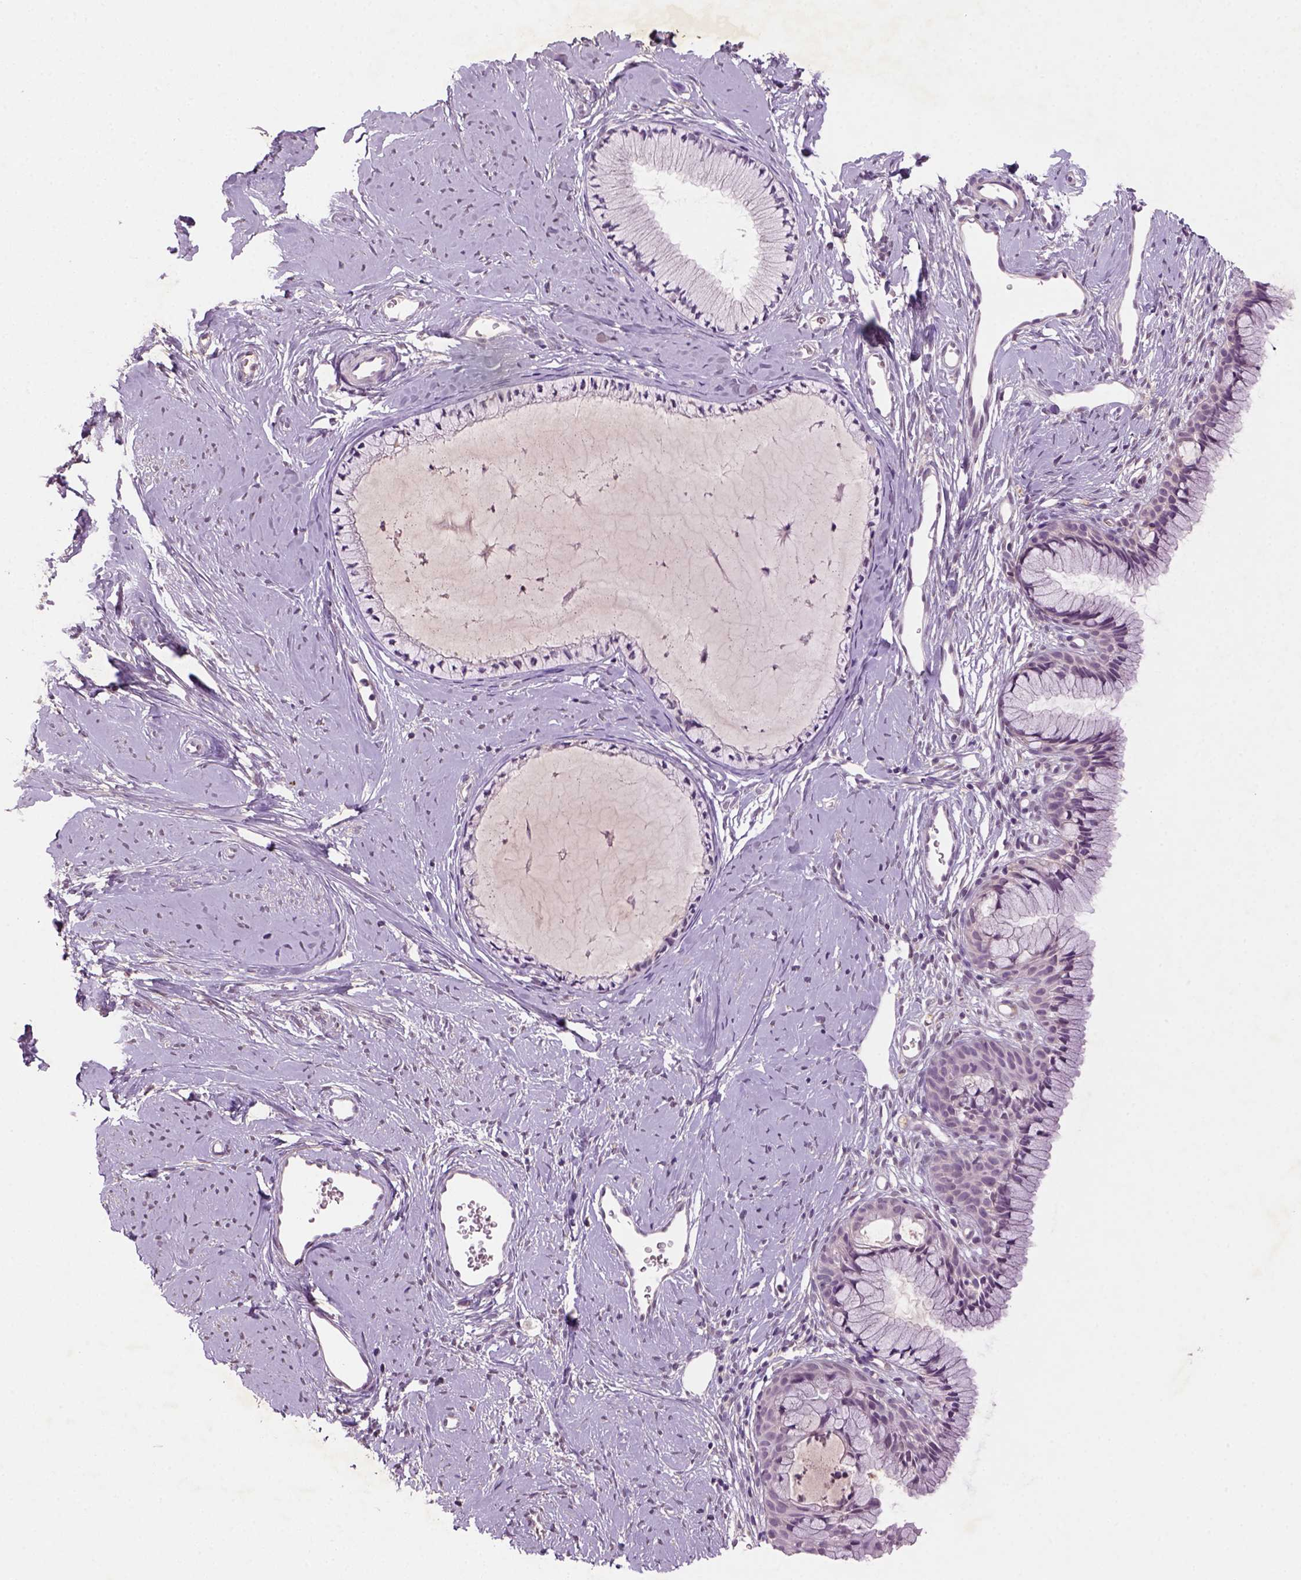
{"staining": {"intensity": "negative", "quantity": "none", "location": "none"}, "tissue": "cervix", "cell_type": "Glandular cells", "image_type": "normal", "snomed": [{"axis": "morphology", "description": "Normal tissue, NOS"}, {"axis": "topography", "description": "Cervix"}], "caption": "IHC image of benign cervix: human cervix stained with DAB reveals no significant protein positivity in glandular cells.", "gene": "NLGN2", "patient": {"sex": "female", "age": 40}}